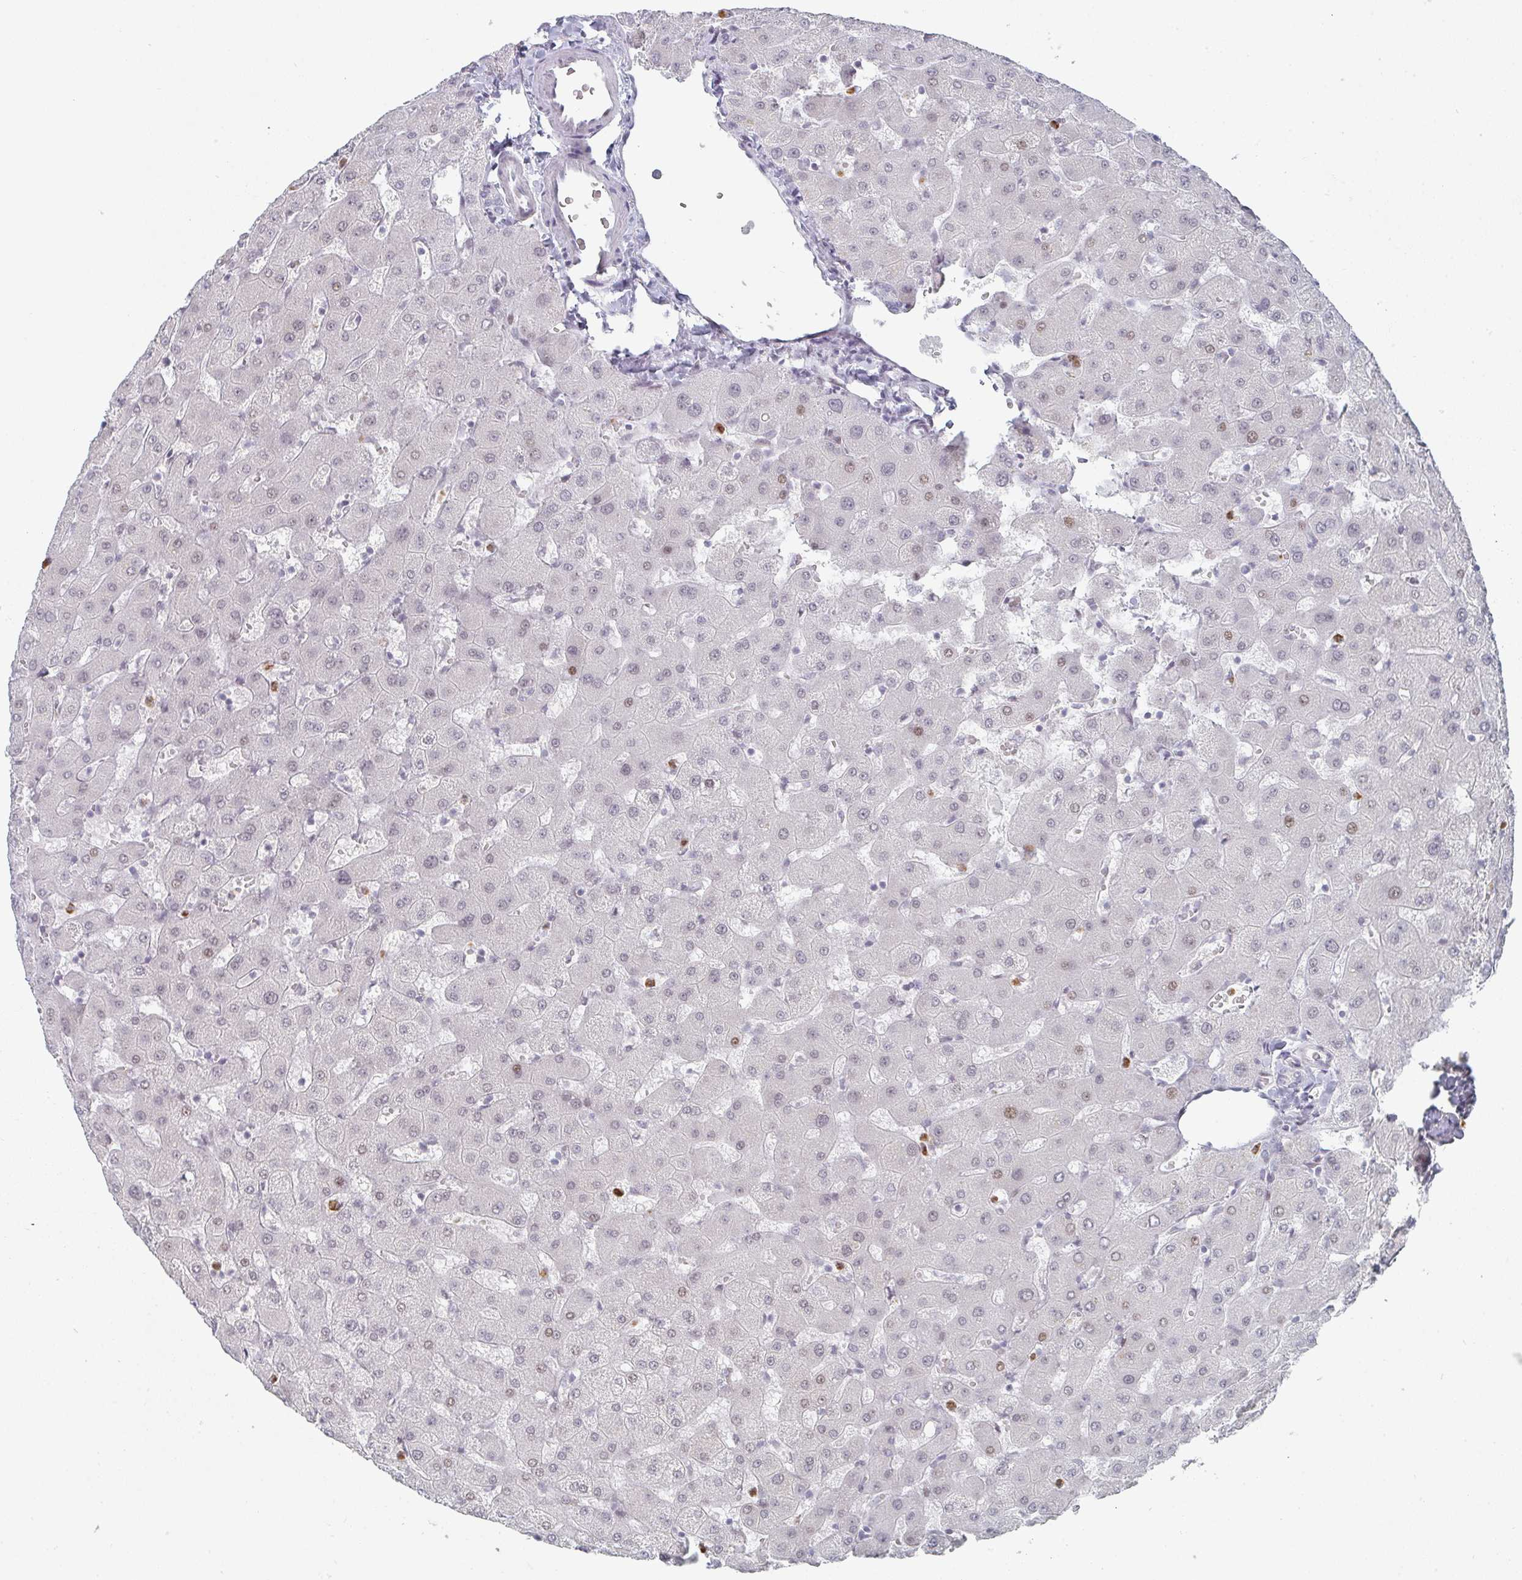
{"staining": {"intensity": "negative", "quantity": "none", "location": "none"}, "tissue": "liver", "cell_type": "Cholangiocytes", "image_type": "normal", "snomed": [{"axis": "morphology", "description": "Normal tissue, NOS"}, {"axis": "topography", "description": "Liver"}], "caption": "DAB (3,3'-diaminobenzidine) immunohistochemical staining of normal human liver shows no significant positivity in cholangiocytes.", "gene": "LIN54", "patient": {"sex": "female", "age": 63}}